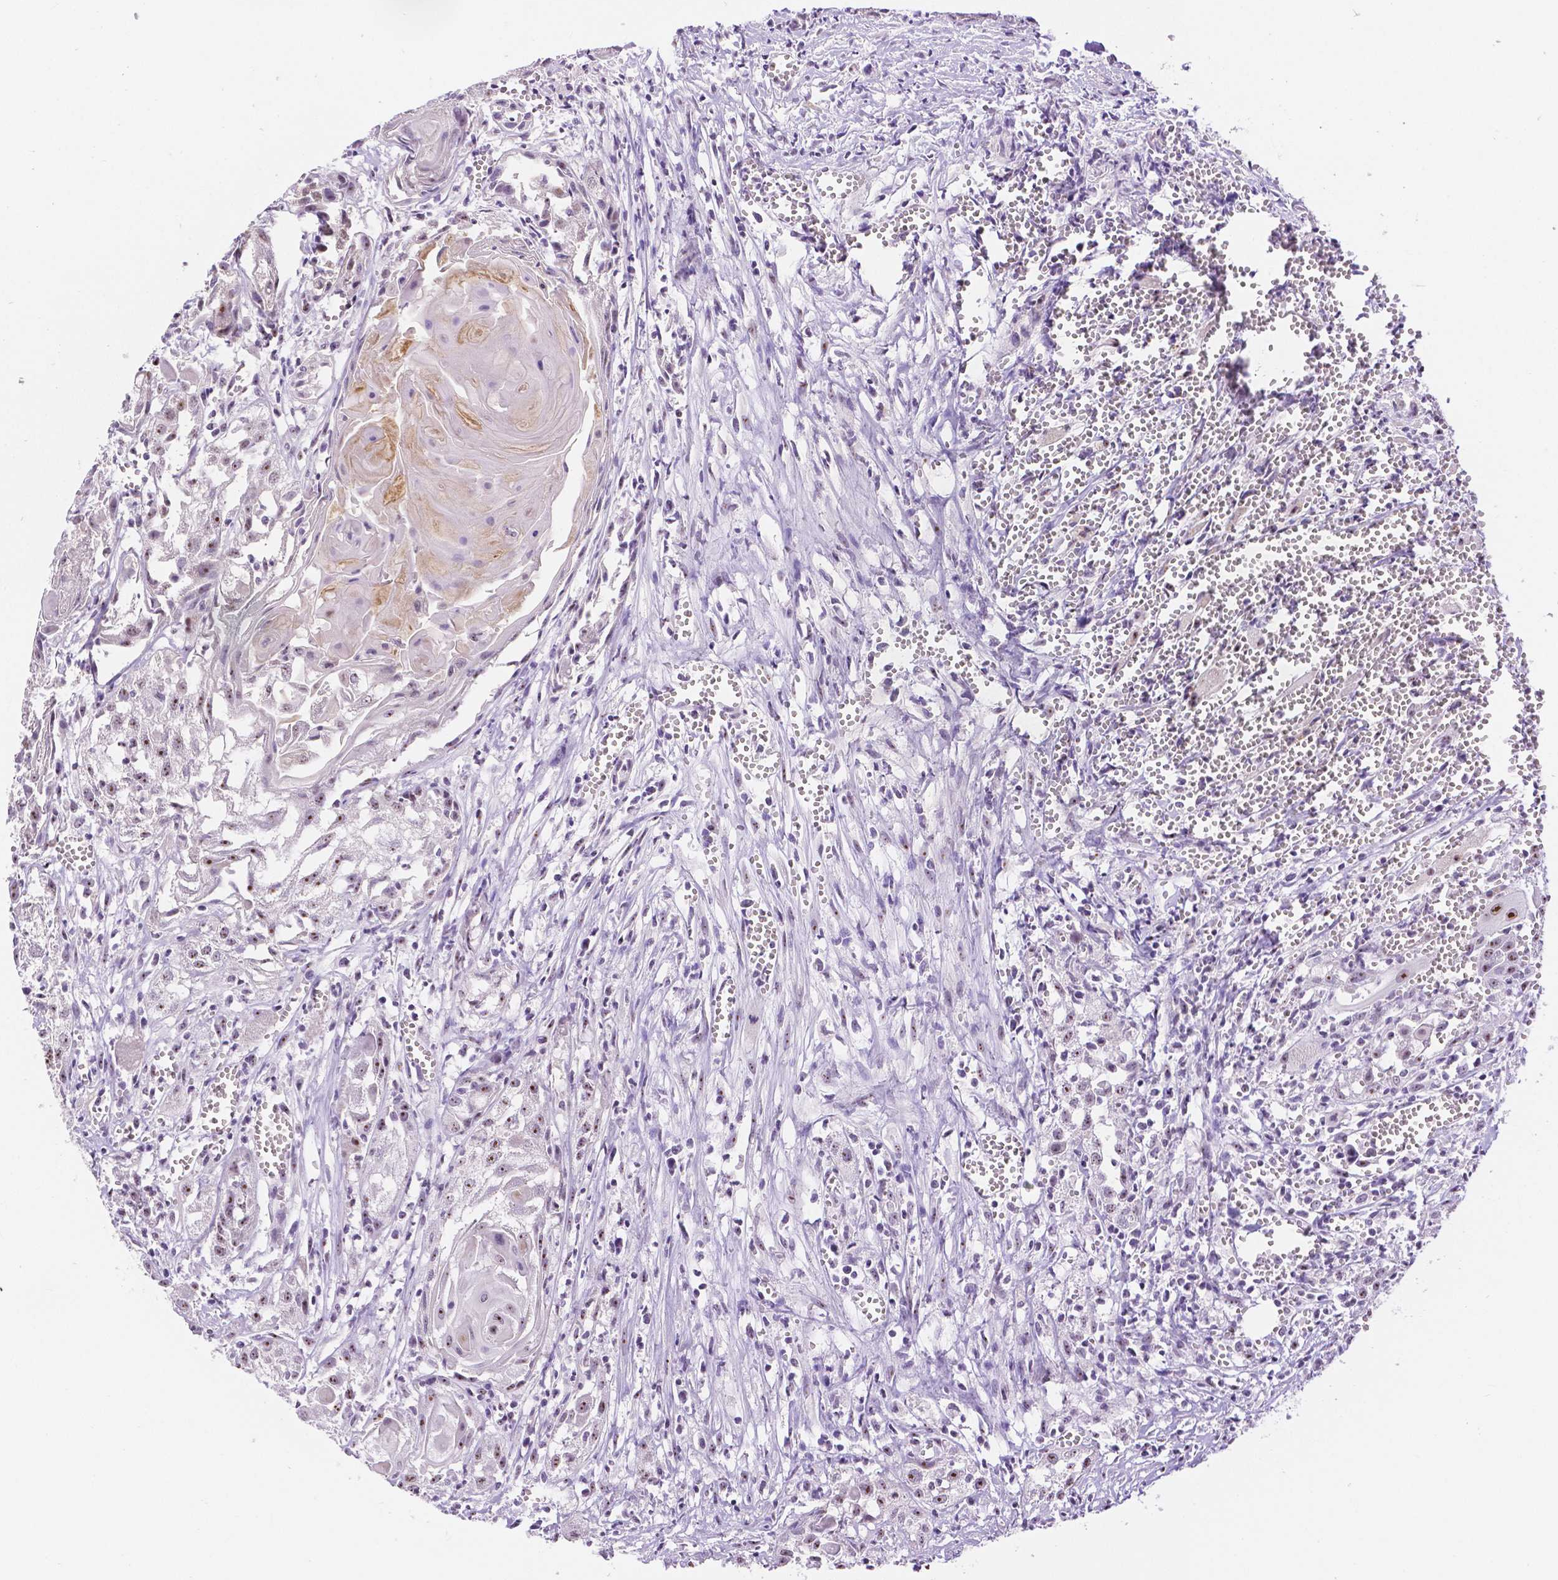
{"staining": {"intensity": "weak", "quantity": "<25%", "location": "nuclear"}, "tissue": "head and neck cancer", "cell_type": "Tumor cells", "image_type": "cancer", "snomed": [{"axis": "morphology", "description": "Squamous cell carcinoma, NOS"}, {"axis": "topography", "description": "Head-Neck"}], "caption": "Head and neck cancer (squamous cell carcinoma) stained for a protein using immunohistochemistry (IHC) reveals no positivity tumor cells.", "gene": "NHP2", "patient": {"sex": "female", "age": 80}}